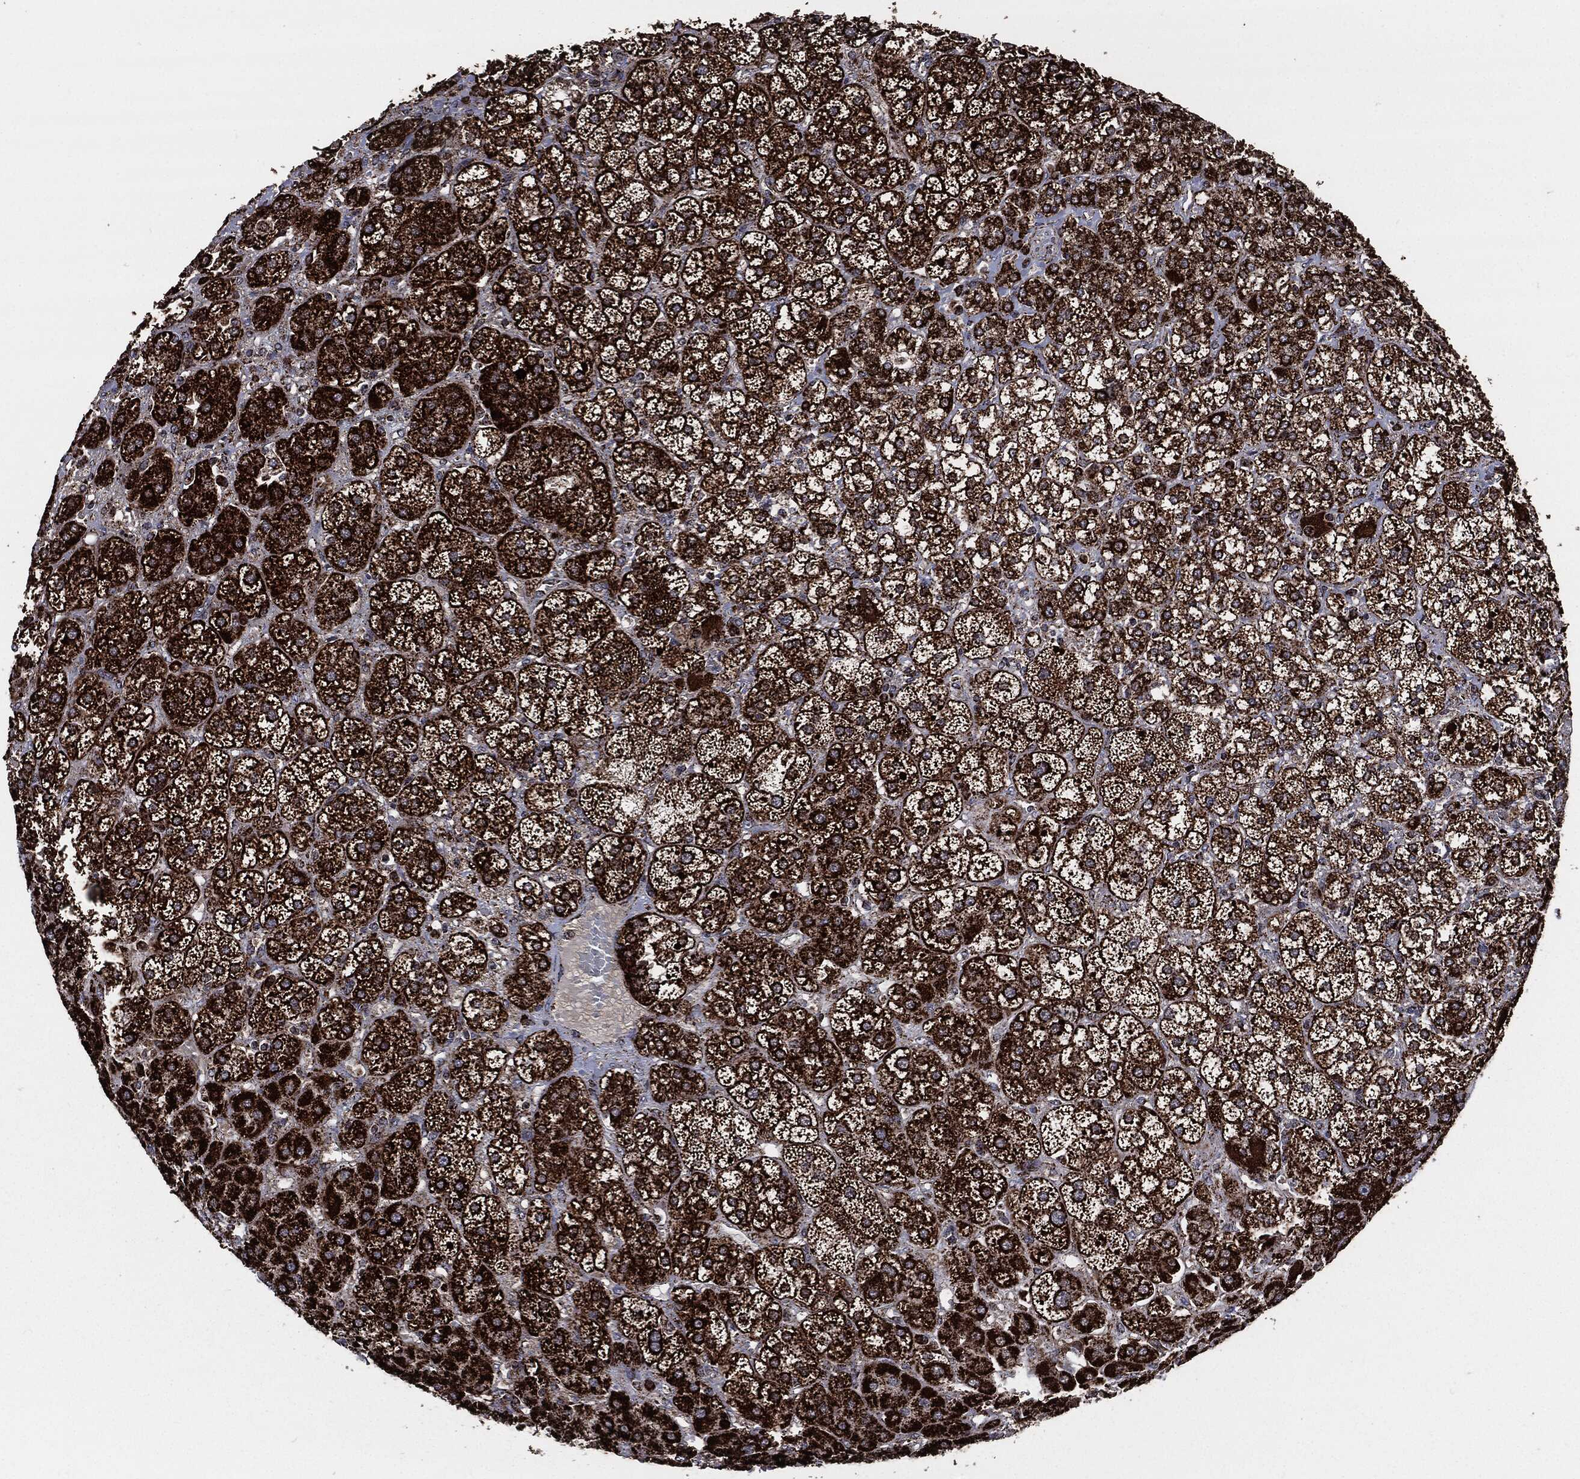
{"staining": {"intensity": "strong", "quantity": ">75%", "location": "cytoplasmic/membranous"}, "tissue": "adrenal gland", "cell_type": "Glandular cells", "image_type": "normal", "snomed": [{"axis": "morphology", "description": "Normal tissue, NOS"}, {"axis": "topography", "description": "Adrenal gland"}], "caption": "Adrenal gland was stained to show a protein in brown. There is high levels of strong cytoplasmic/membranous staining in approximately >75% of glandular cells. Ihc stains the protein of interest in brown and the nuclei are stained blue.", "gene": "FH", "patient": {"sex": "male", "age": 70}}